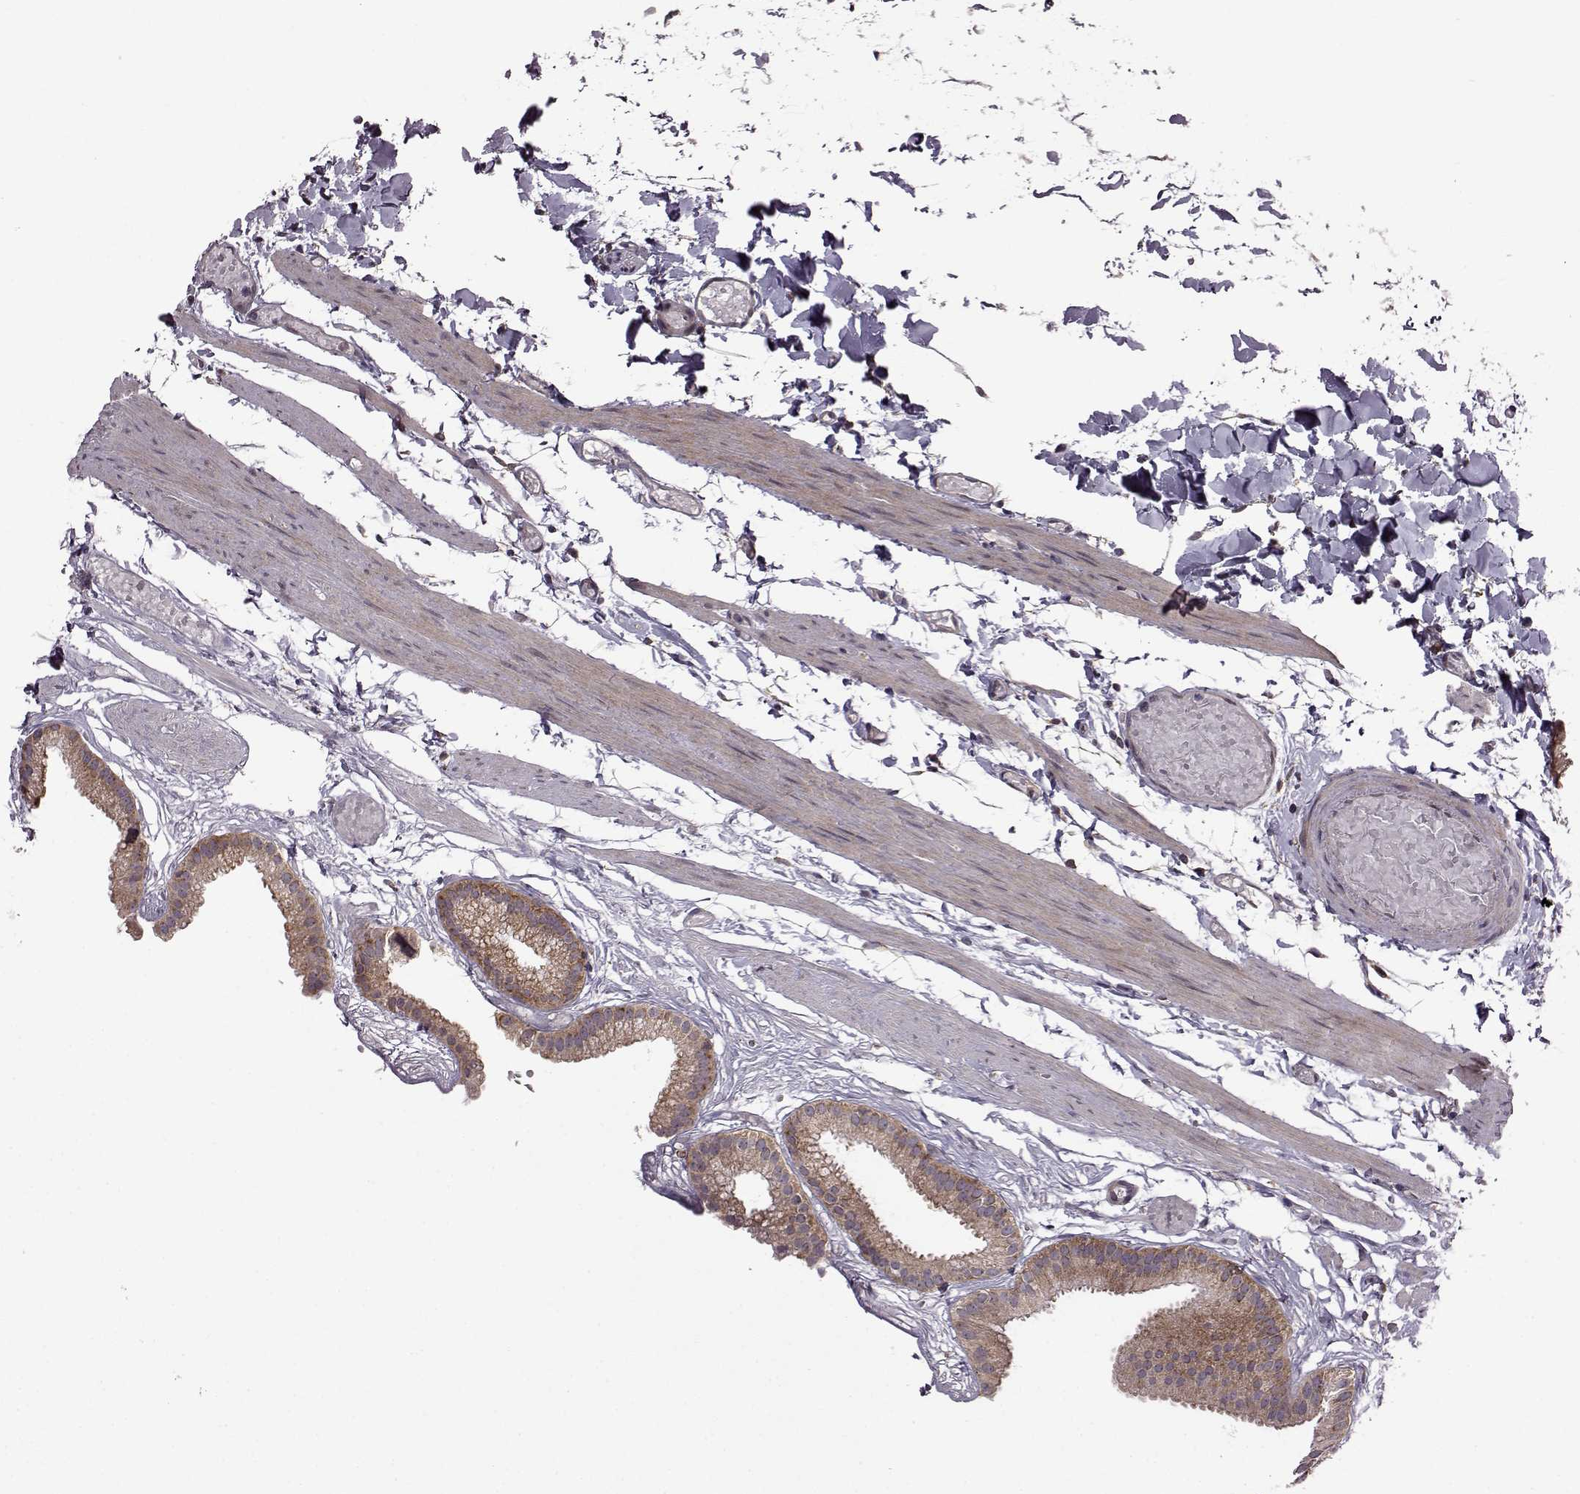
{"staining": {"intensity": "moderate", "quantity": ">75%", "location": "cytoplasmic/membranous"}, "tissue": "gallbladder", "cell_type": "Glandular cells", "image_type": "normal", "snomed": [{"axis": "morphology", "description": "Normal tissue, NOS"}, {"axis": "topography", "description": "Gallbladder"}], "caption": "A medium amount of moderate cytoplasmic/membranous positivity is appreciated in about >75% of glandular cells in benign gallbladder. The protein is shown in brown color, while the nuclei are stained blue.", "gene": "URI1", "patient": {"sex": "female", "age": 45}}